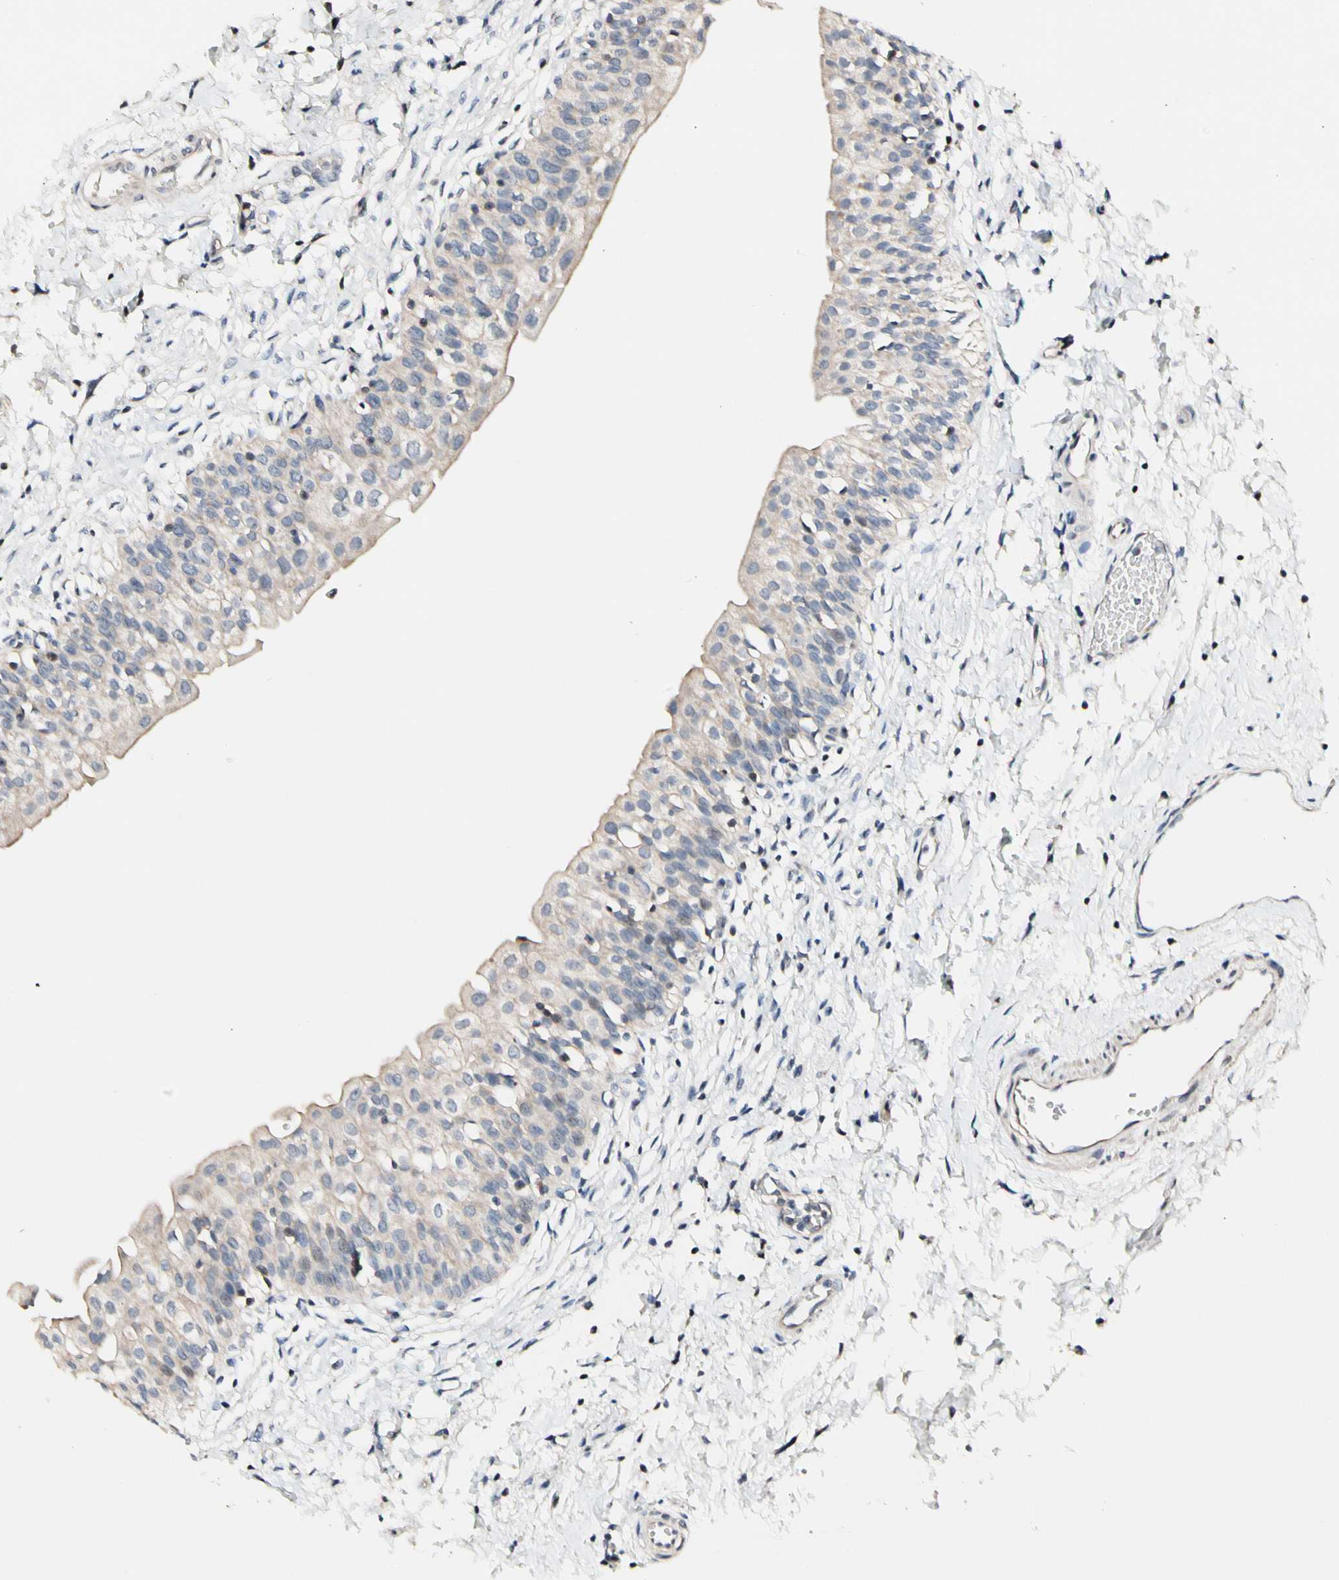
{"staining": {"intensity": "weak", "quantity": ">75%", "location": "cytoplasmic/membranous"}, "tissue": "urinary bladder", "cell_type": "Urothelial cells", "image_type": "normal", "snomed": [{"axis": "morphology", "description": "Normal tissue, NOS"}, {"axis": "topography", "description": "Urinary bladder"}], "caption": "Weak cytoplasmic/membranous positivity for a protein is seen in about >75% of urothelial cells of benign urinary bladder using immunohistochemistry (IHC).", "gene": "SOX30", "patient": {"sex": "male", "age": 55}}